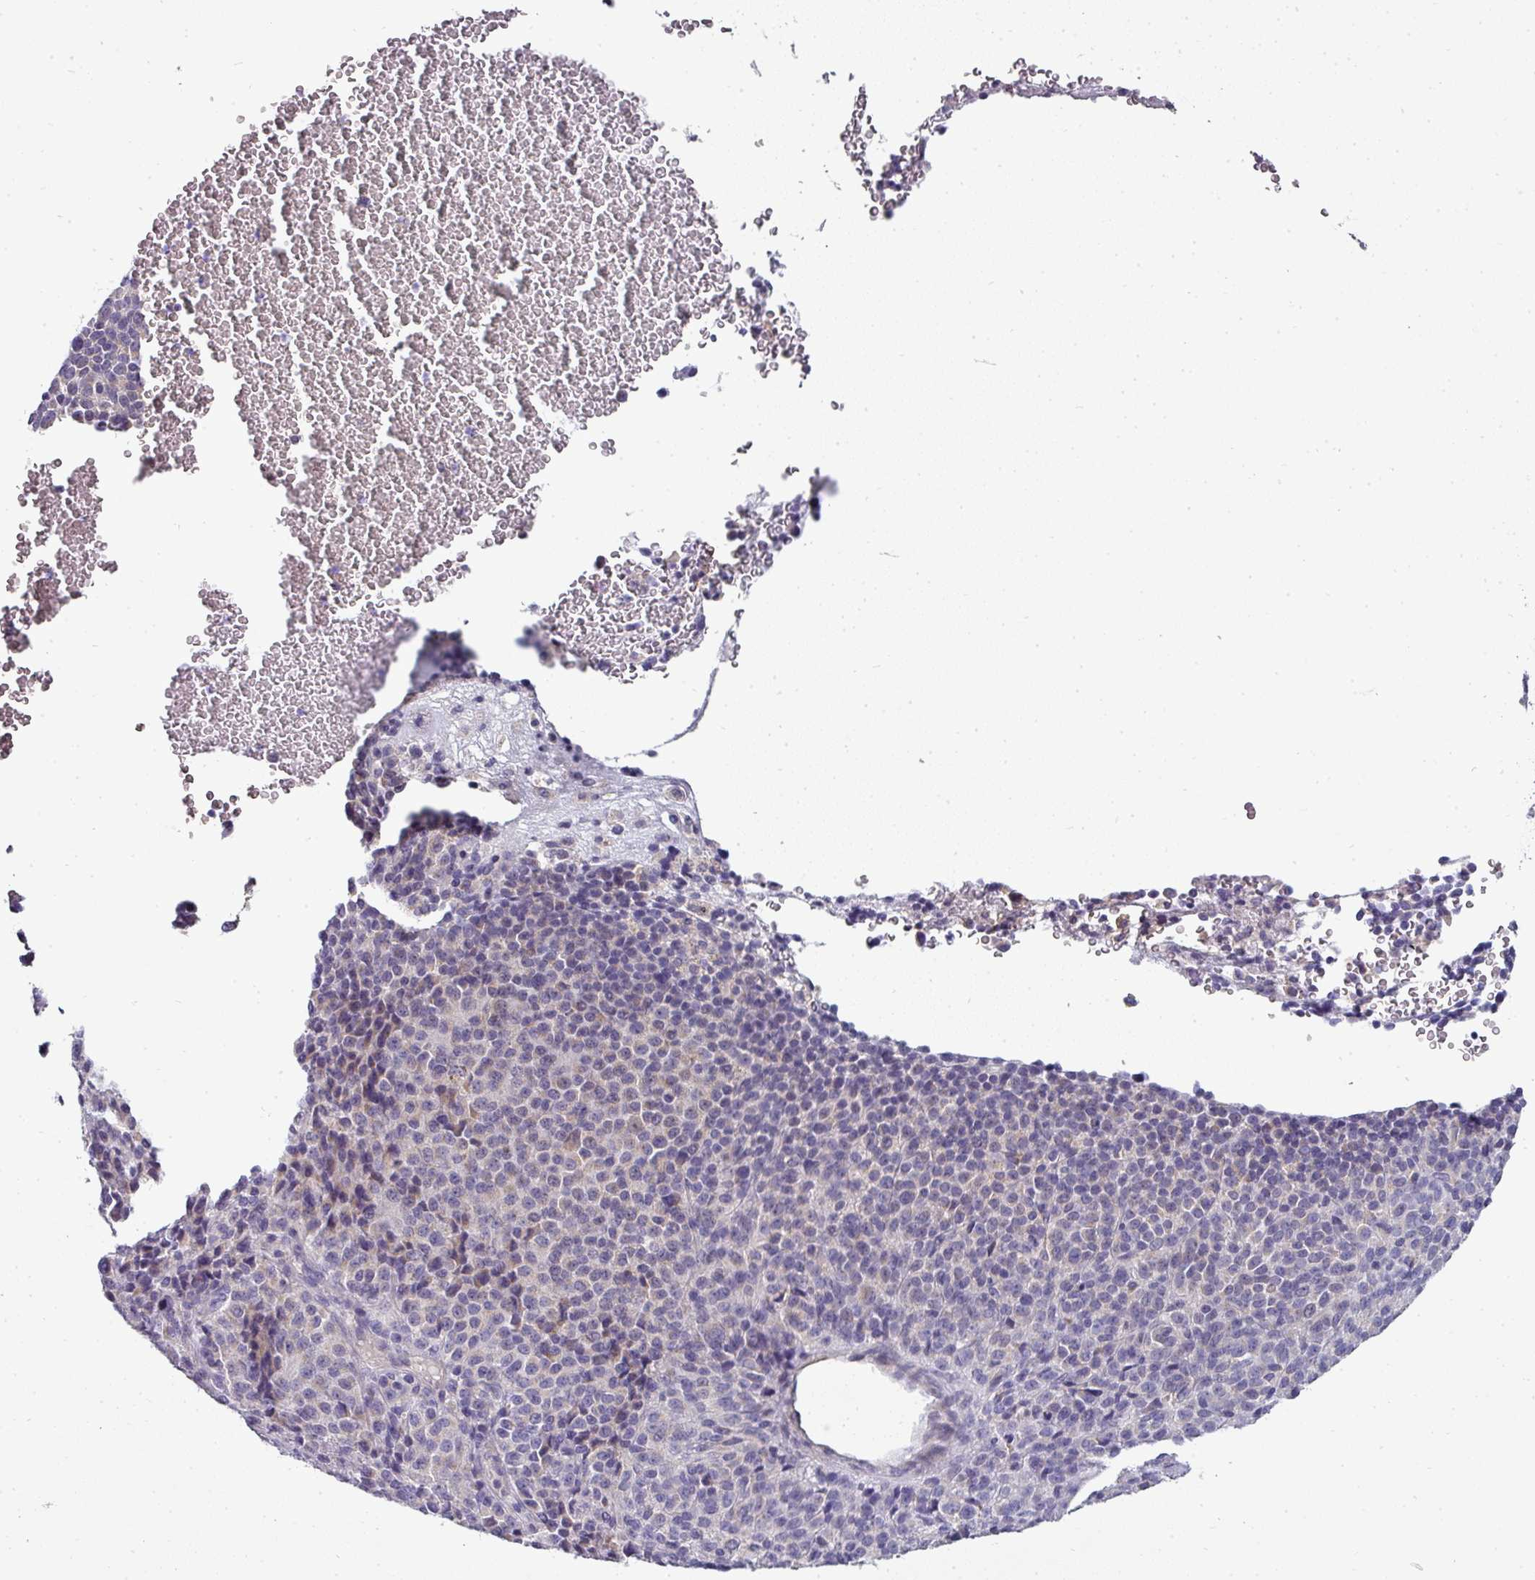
{"staining": {"intensity": "negative", "quantity": "none", "location": "none"}, "tissue": "melanoma", "cell_type": "Tumor cells", "image_type": "cancer", "snomed": [{"axis": "morphology", "description": "Malignant melanoma, Metastatic site"}, {"axis": "topography", "description": "Brain"}], "caption": "Tumor cells show no significant protein expression in melanoma.", "gene": "ASXL3", "patient": {"sex": "female", "age": 56}}